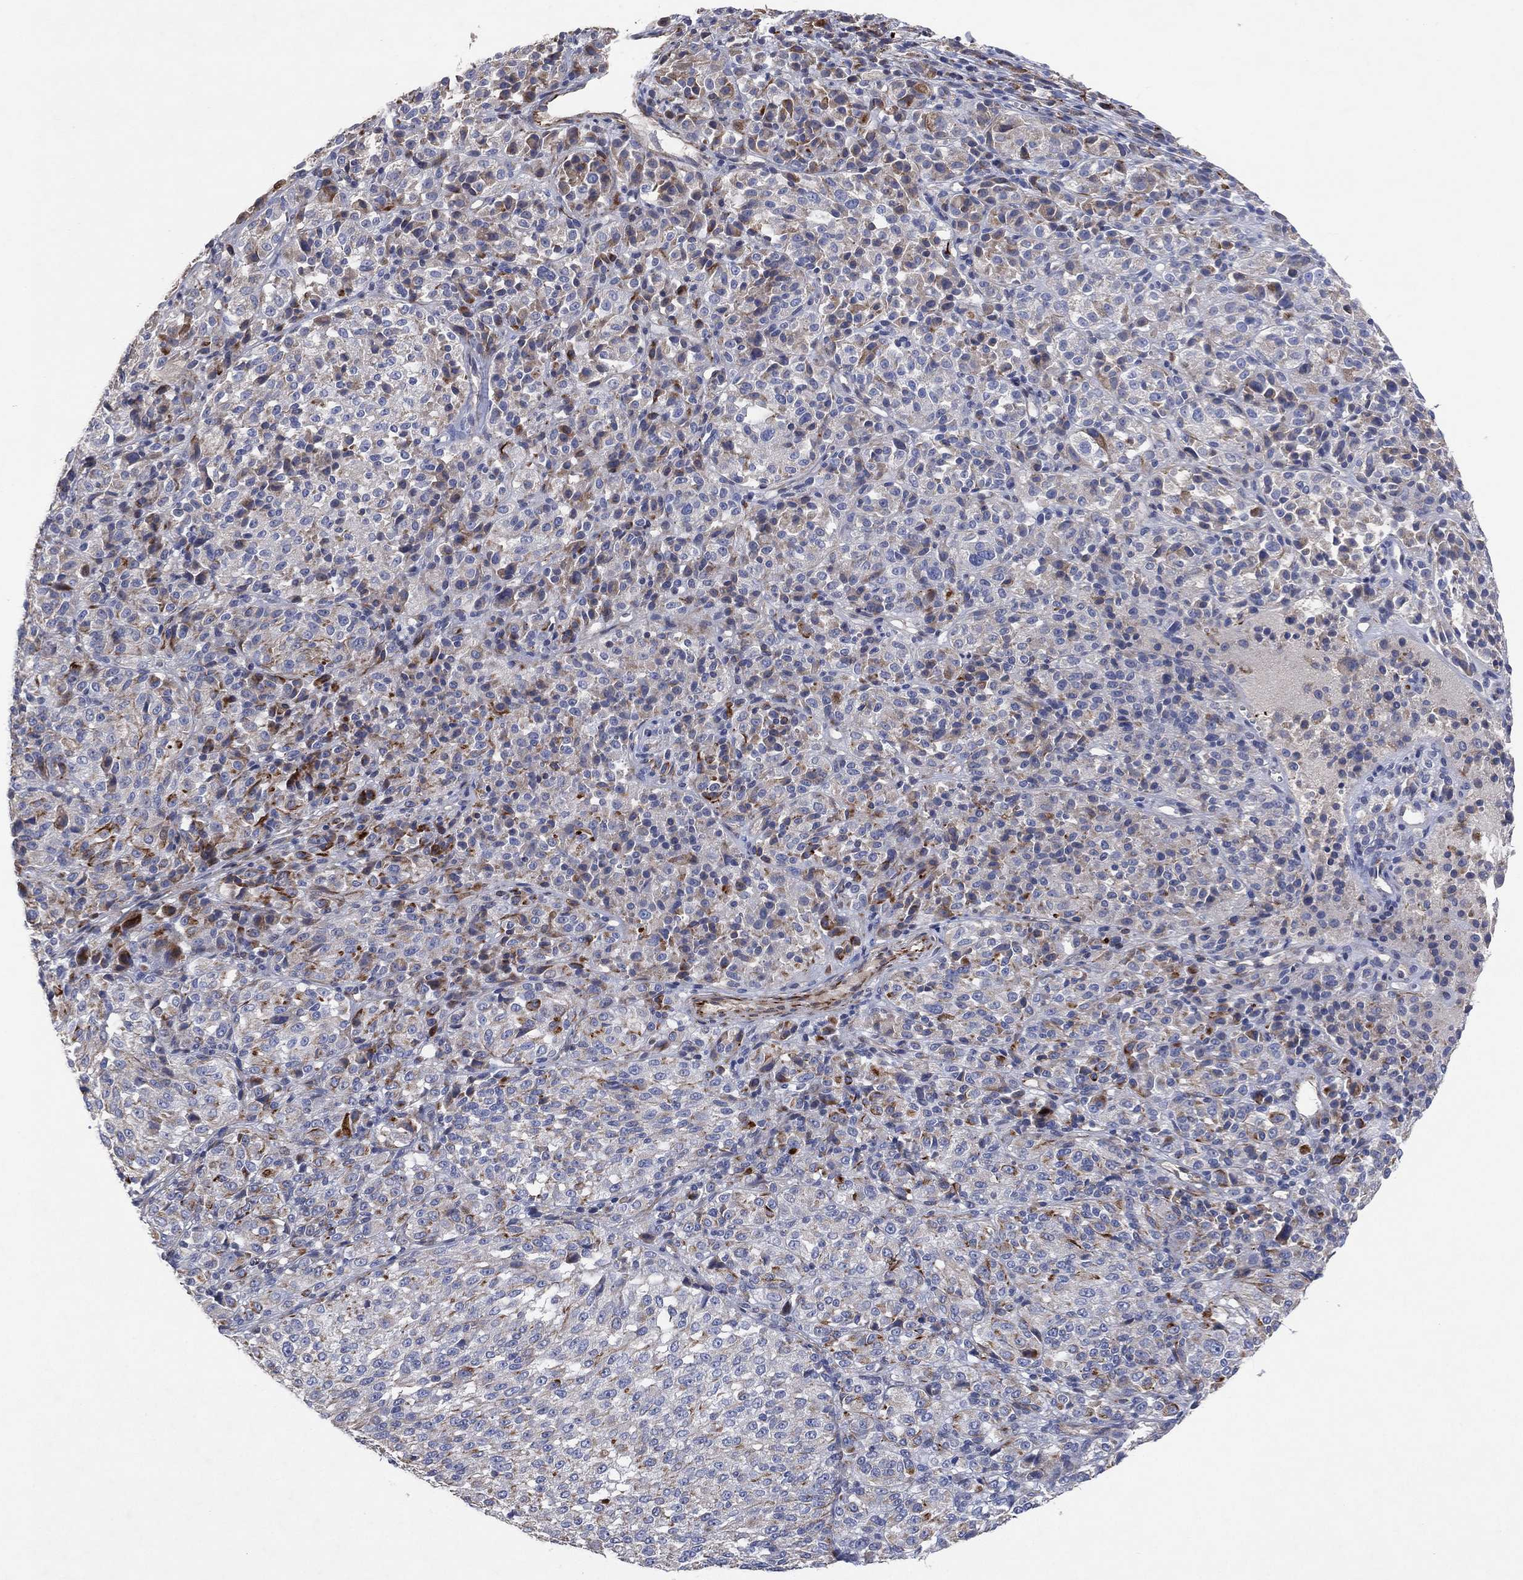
{"staining": {"intensity": "negative", "quantity": "none", "location": "none"}, "tissue": "melanoma", "cell_type": "Tumor cells", "image_type": "cancer", "snomed": [{"axis": "morphology", "description": "Malignant melanoma, Metastatic site"}, {"axis": "topography", "description": "Brain"}], "caption": "This histopathology image is of melanoma stained with immunohistochemistry to label a protein in brown with the nuclei are counter-stained blue. There is no staining in tumor cells. The staining was performed using DAB (3,3'-diaminobenzidine) to visualize the protein expression in brown, while the nuclei were stained in blue with hematoxylin (Magnification: 20x).", "gene": "FLI1", "patient": {"sex": "female", "age": 56}}